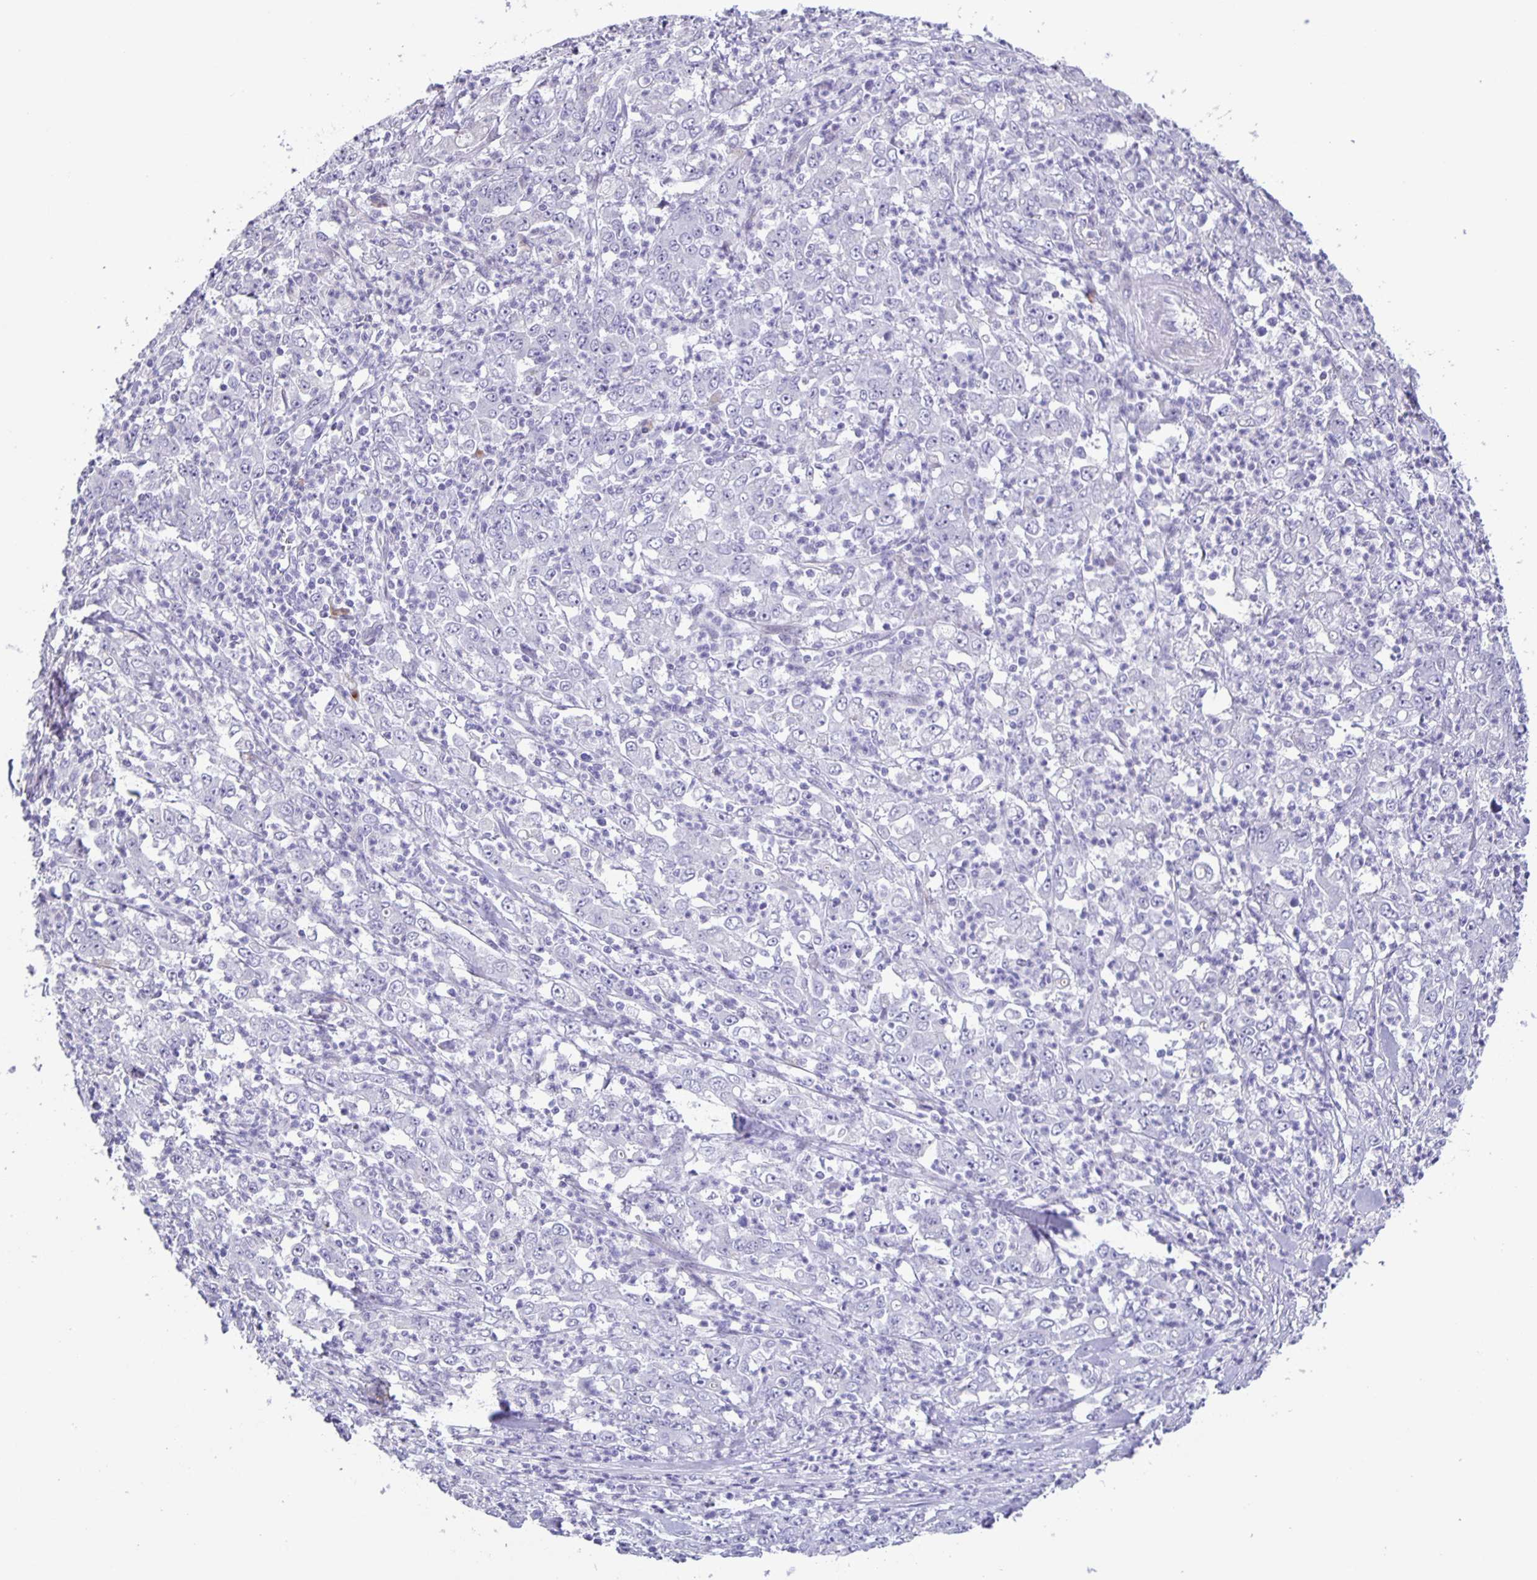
{"staining": {"intensity": "negative", "quantity": "none", "location": "none"}, "tissue": "stomach cancer", "cell_type": "Tumor cells", "image_type": "cancer", "snomed": [{"axis": "morphology", "description": "Adenocarcinoma, NOS"}, {"axis": "topography", "description": "Stomach, lower"}], "caption": "An immunohistochemistry (IHC) micrograph of stomach cancer is shown. There is no staining in tumor cells of stomach cancer.", "gene": "PHRF1", "patient": {"sex": "female", "age": 71}}